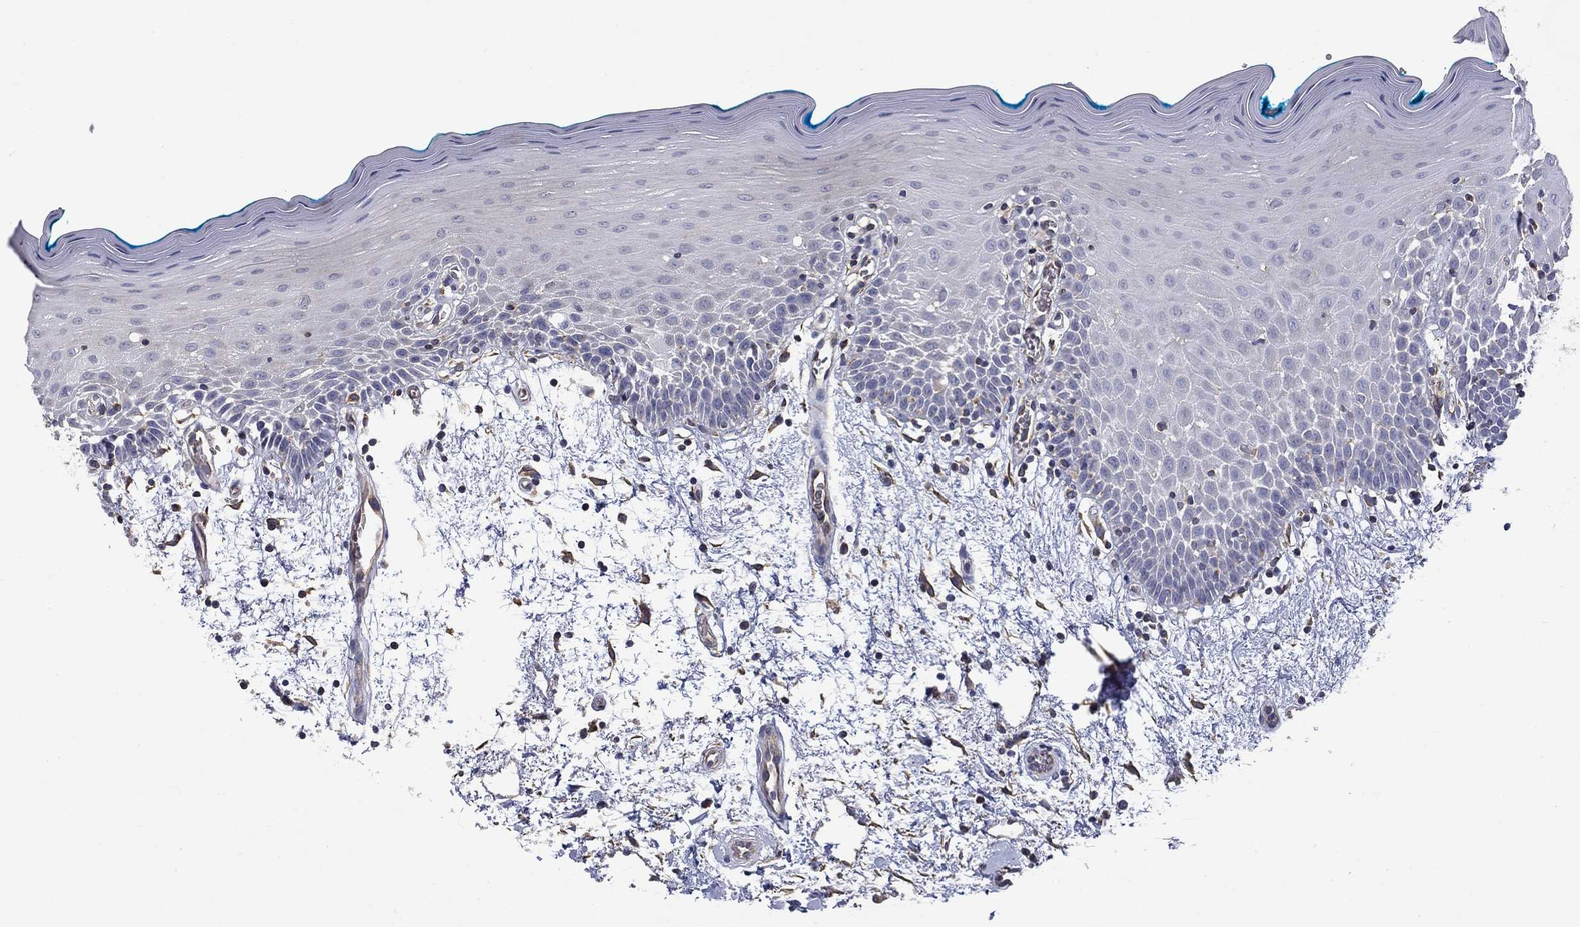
{"staining": {"intensity": "negative", "quantity": "none", "location": "none"}, "tissue": "oral mucosa", "cell_type": "Squamous epithelial cells", "image_type": "normal", "snomed": [{"axis": "morphology", "description": "Normal tissue, NOS"}, {"axis": "morphology", "description": "Squamous cell carcinoma, NOS"}, {"axis": "topography", "description": "Oral tissue"}, {"axis": "topography", "description": "Head-Neck"}], "caption": "The image reveals no significant expression in squamous epithelial cells of oral mucosa.", "gene": "CAMKK2", "patient": {"sex": "female", "age": 75}}